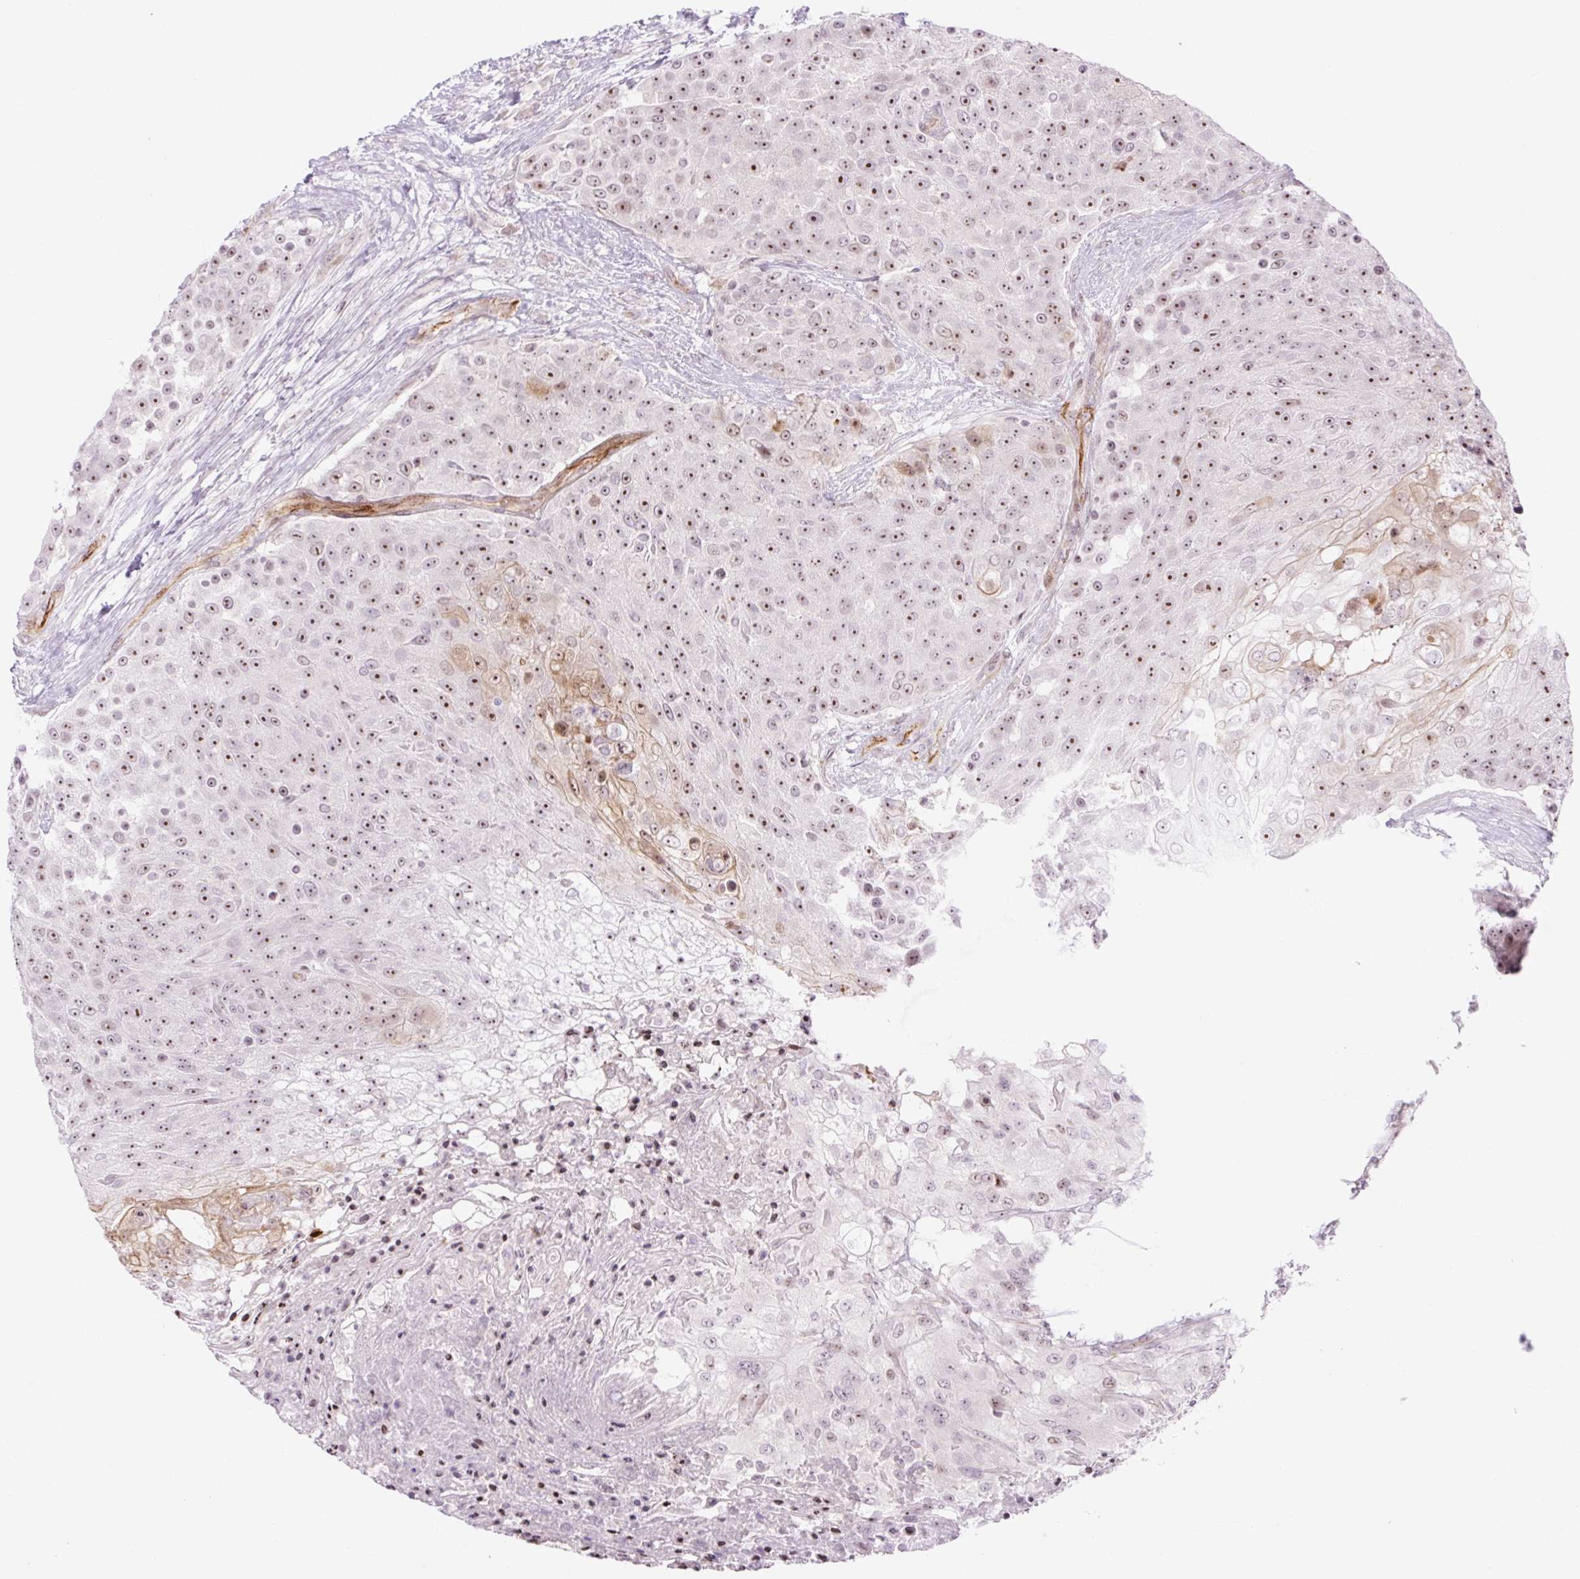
{"staining": {"intensity": "moderate", "quantity": ">75%", "location": "nuclear"}, "tissue": "urothelial cancer", "cell_type": "Tumor cells", "image_type": "cancer", "snomed": [{"axis": "morphology", "description": "Urothelial carcinoma, High grade"}, {"axis": "topography", "description": "Urinary bladder"}], "caption": "IHC image of neoplastic tissue: high-grade urothelial carcinoma stained using immunohistochemistry shows medium levels of moderate protein expression localized specifically in the nuclear of tumor cells, appearing as a nuclear brown color.", "gene": "ZNF417", "patient": {"sex": "female", "age": 63}}